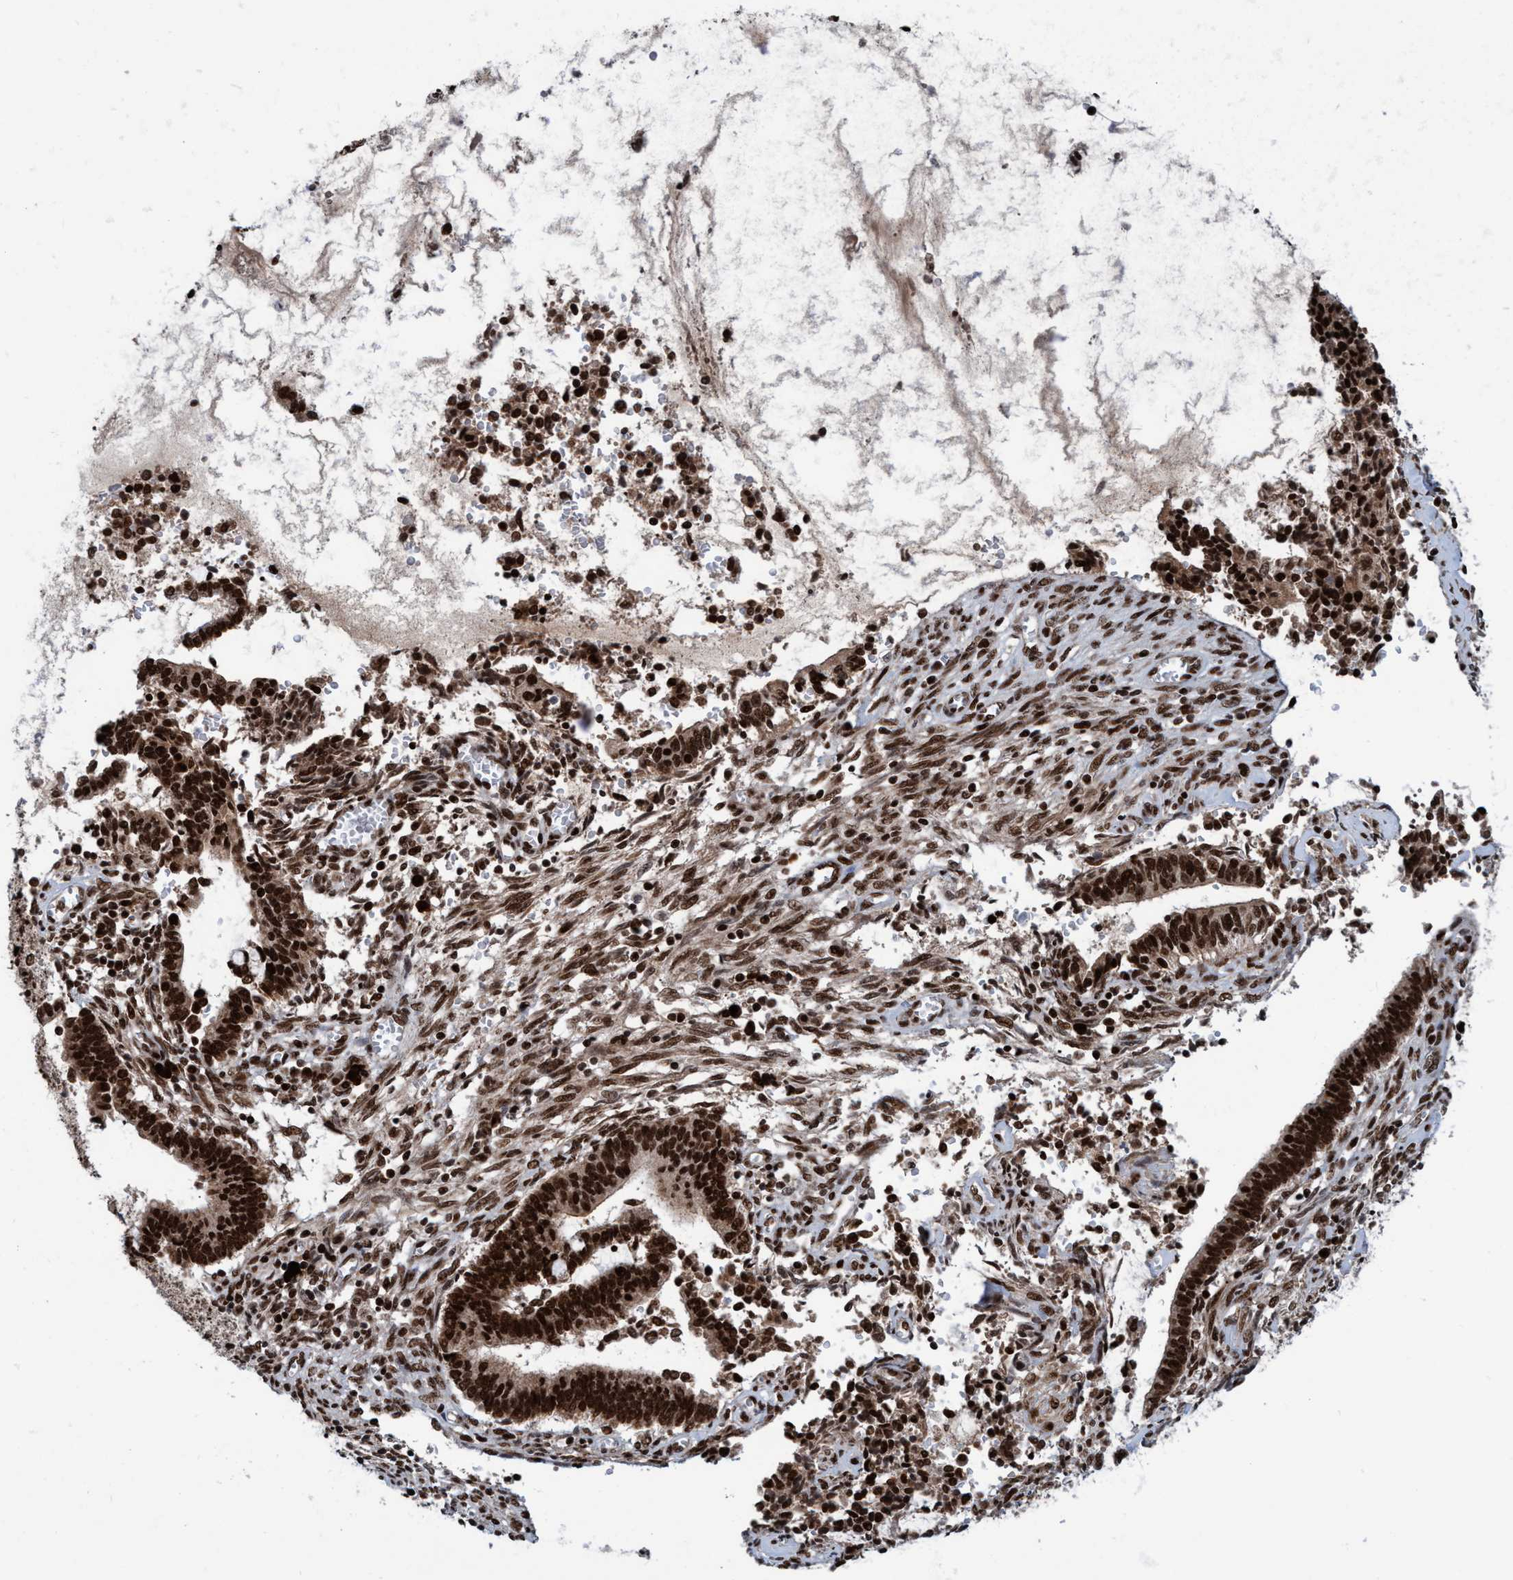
{"staining": {"intensity": "strong", "quantity": ">75%", "location": "cytoplasmic/membranous,nuclear"}, "tissue": "cervical cancer", "cell_type": "Tumor cells", "image_type": "cancer", "snomed": [{"axis": "morphology", "description": "Adenocarcinoma, NOS"}, {"axis": "topography", "description": "Cervix"}], "caption": "This micrograph displays cervical cancer stained with immunohistochemistry (IHC) to label a protein in brown. The cytoplasmic/membranous and nuclear of tumor cells show strong positivity for the protein. Nuclei are counter-stained blue.", "gene": "TOPBP1", "patient": {"sex": "female", "age": 44}}